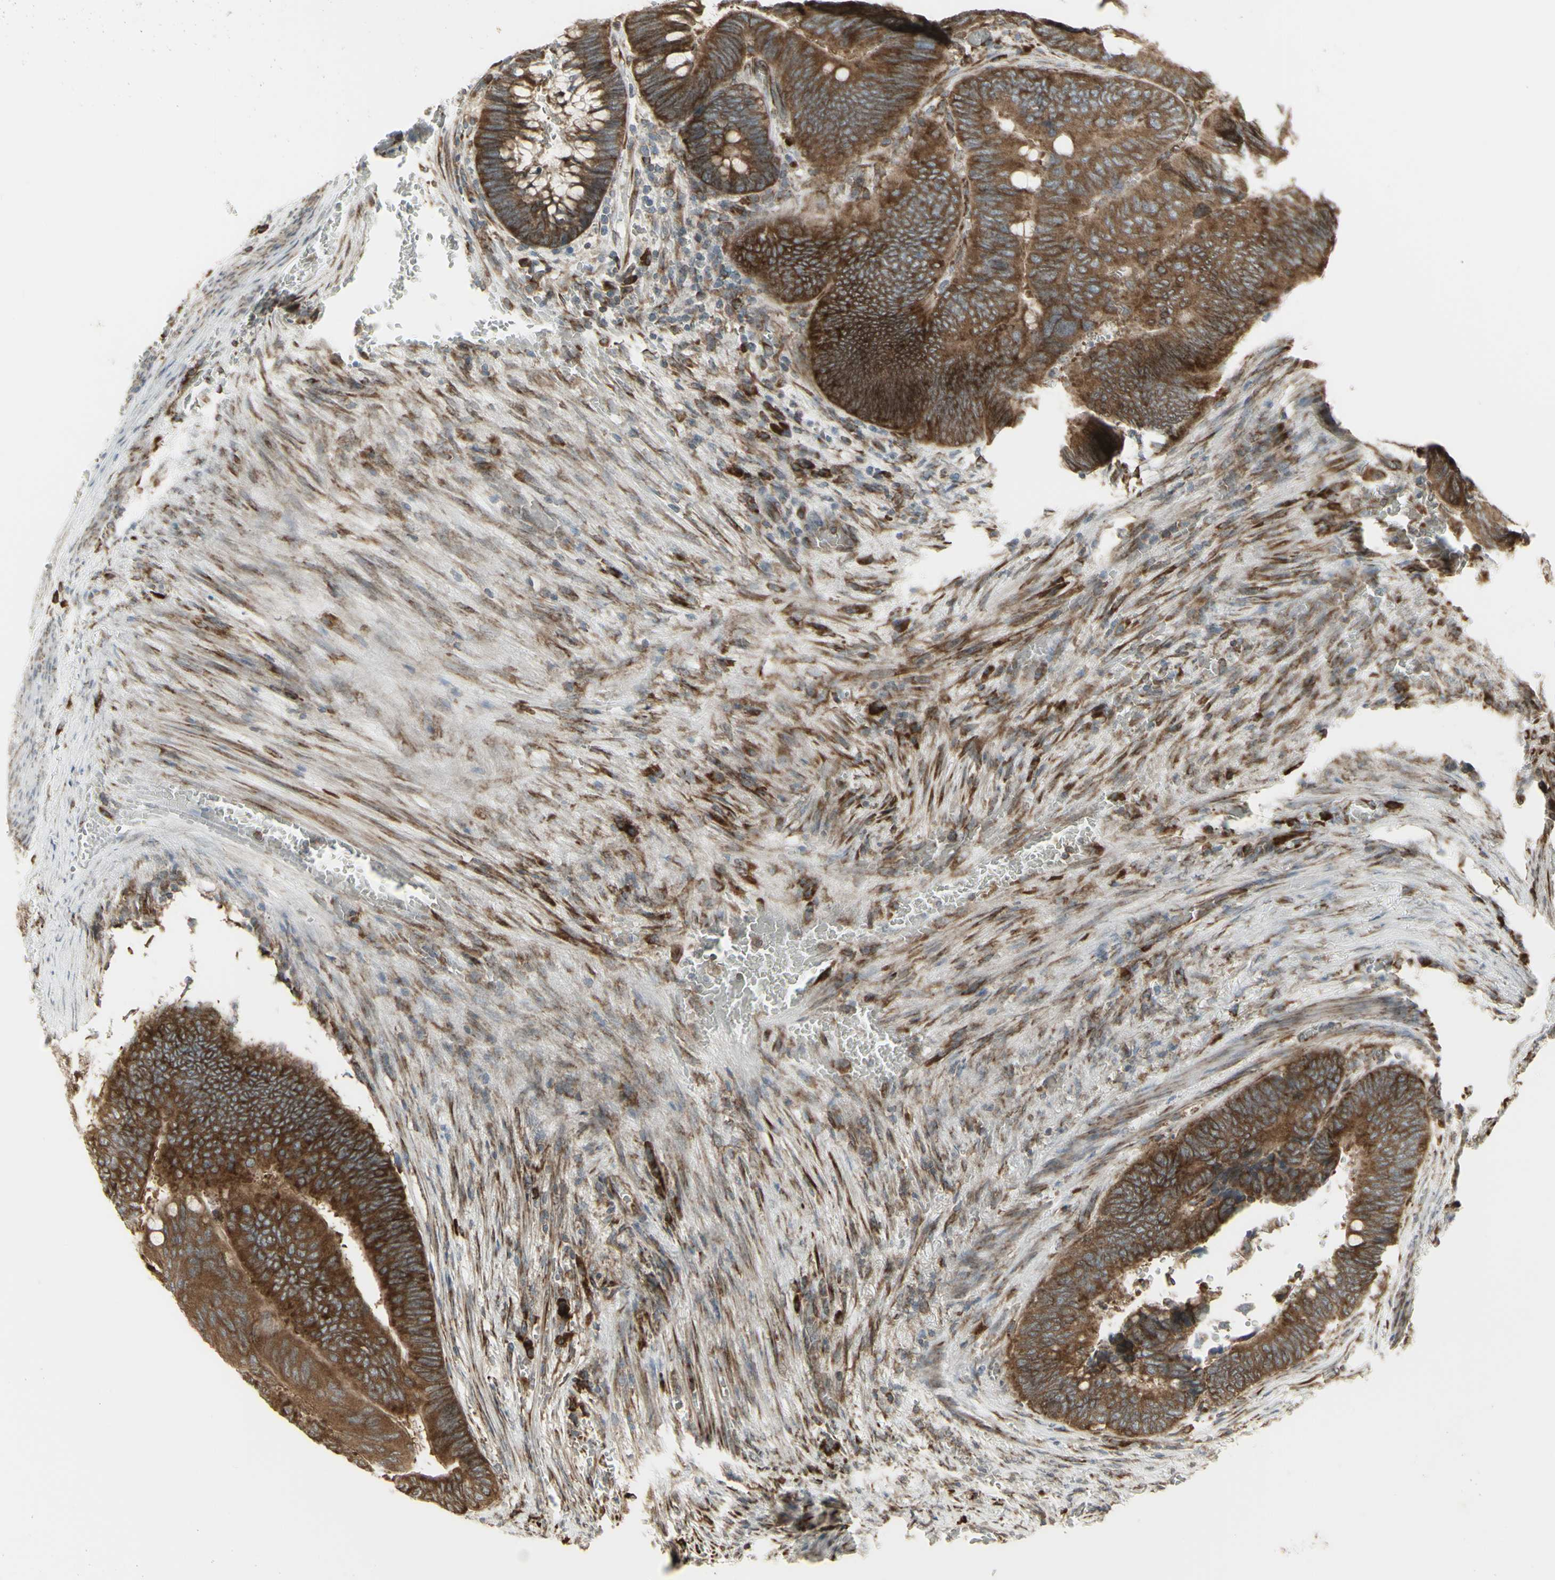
{"staining": {"intensity": "moderate", "quantity": ">75%", "location": "cytoplasmic/membranous"}, "tissue": "colorectal cancer", "cell_type": "Tumor cells", "image_type": "cancer", "snomed": [{"axis": "morphology", "description": "Normal tissue, NOS"}, {"axis": "morphology", "description": "Adenocarcinoma, NOS"}, {"axis": "topography", "description": "Rectum"}, {"axis": "topography", "description": "Peripheral nerve tissue"}], "caption": "Adenocarcinoma (colorectal) was stained to show a protein in brown. There is medium levels of moderate cytoplasmic/membranous staining in about >75% of tumor cells. The protein is stained brown, and the nuclei are stained in blue (DAB IHC with brightfield microscopy, high magnification).", "gene": "FKBP3", "patient": {"sex": "male", "age": 92}}